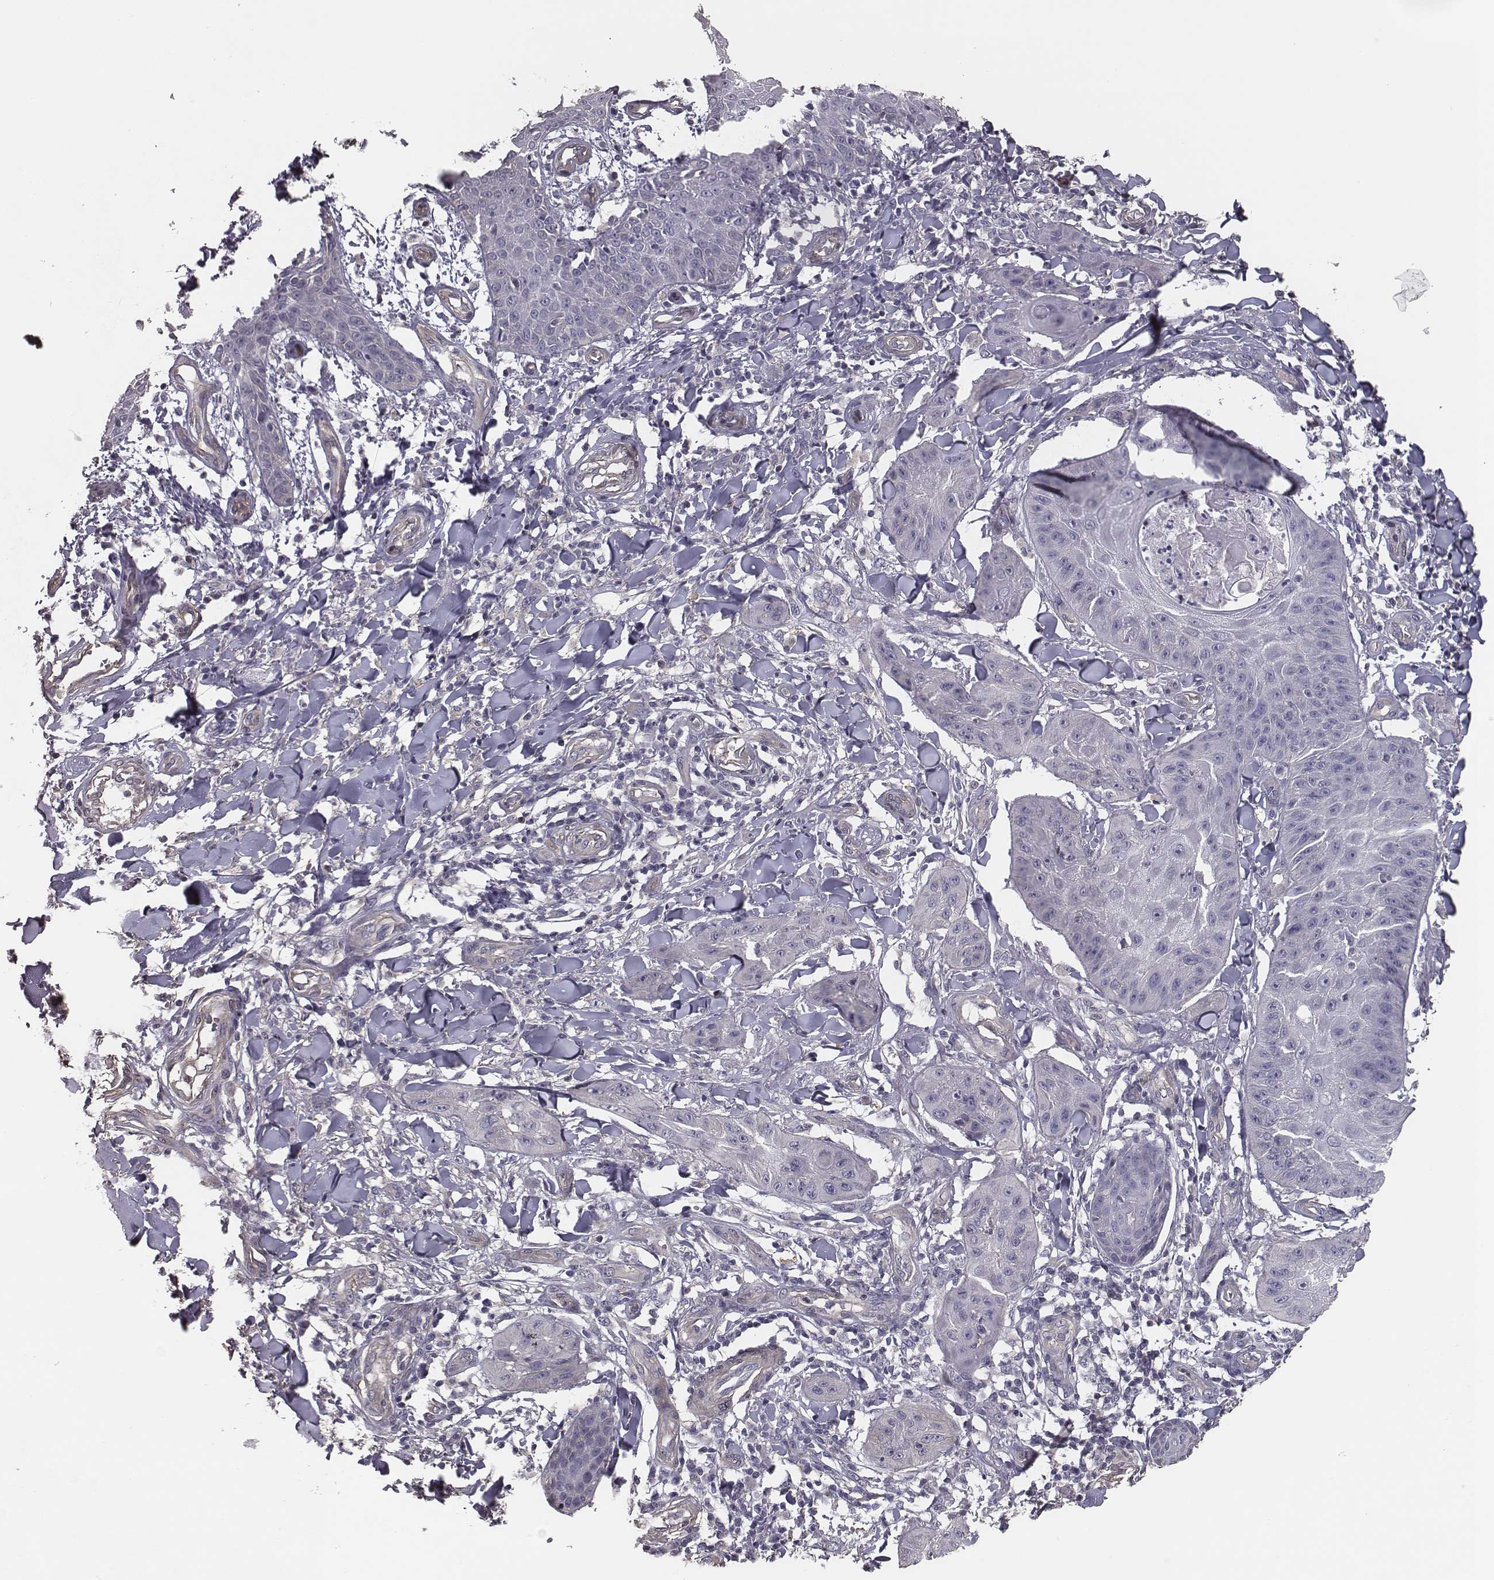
{"staining": {"intensity": "negative", "quantity": "none", "location": "none"}, "tissue": "skin cancer", "cell_type": "Tumor cells", "image_type": "cancer", "snomed": [{"axis": "morphology", "description": "Squamous cell carcinoma, NOS"}, {"axis": "topography", "description": "Skin"}], "caption": "This is an immunohistochemistry image of skin cancer. There is no staining in tumor cells.", "gene": "ISYNA1", "patient": {"sex": "male", "age": 70}}